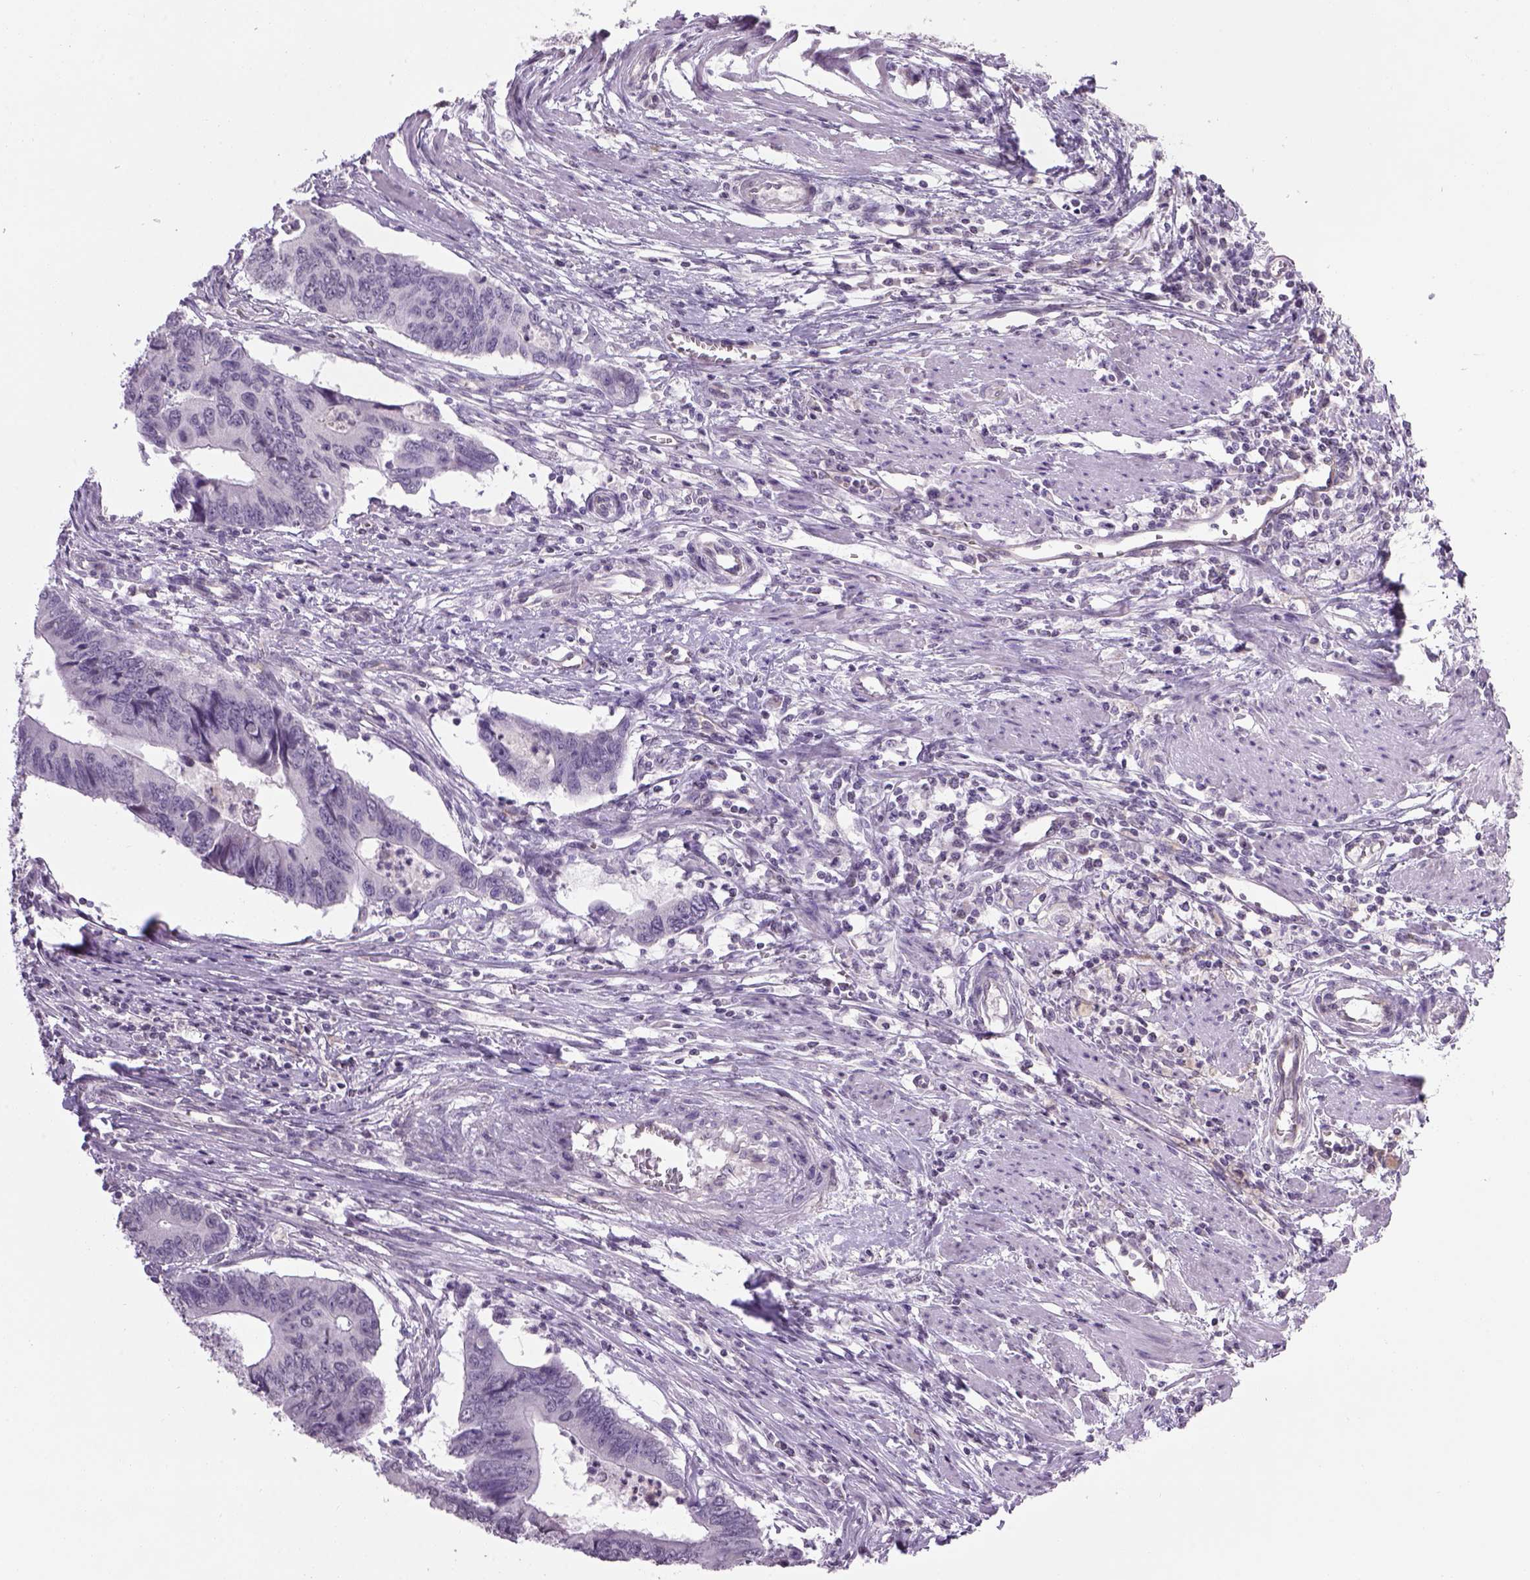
{"staining": {"intensity": "negative", "quantity": "none", "location": "none"}, "tissue": "colorectal cancer", "cell_type": "Tumor cells", "image_type": "cancer", "snomed": [{"axis": "morphology", "description": "Adenocarcinoma, NOS"}, {"axis": "topography", "description": "Colon"}], "caption": "This is an immunohistochemistry histopathology image of colorectal adenocarcinoma. There is no positivity in tumor cells.", "gene": "PRRT1", "patient": {"sex": "male", "age": 53}}